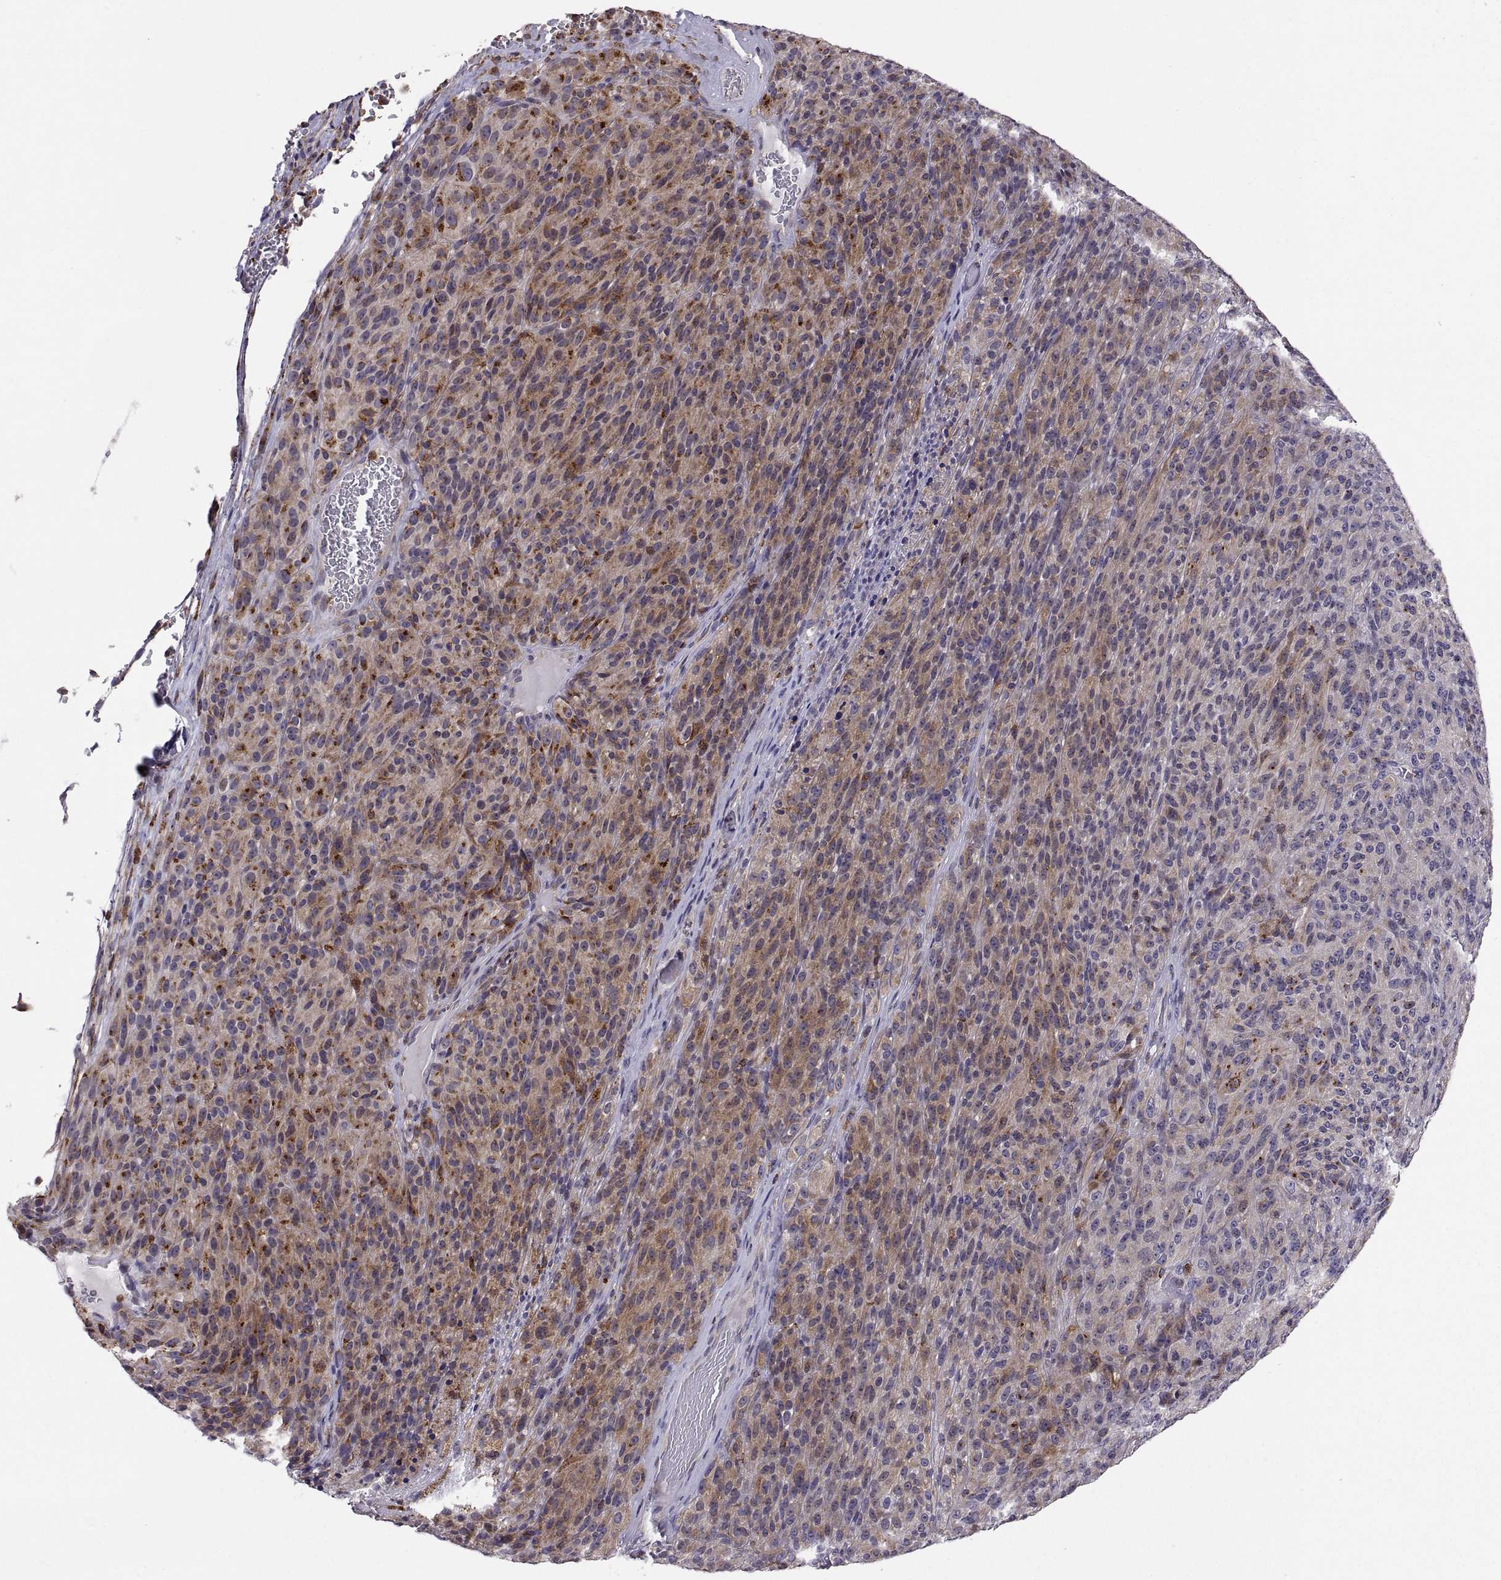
{"staining": {"intensity": "strong", "quantity": "<25%", "location": "cytoplasmic/membranous"}, "tissue": "melanoma", "cell_type": "Tumor cells", "image_type": "cancer", "snomed": [{"axis": "morphology", "description": "Malignant melanoma, Metastatic site"}, {"axis": "topography", "description": "Brain"}], "caption": "Protein expression analysis of human malignant melanoma (metastatic site) reveals strong cytoplasmic/membranous expression in about <25% of tumor cells.", "gene": "ACAP1", "patient": {"sex": "female", "age": 56}}